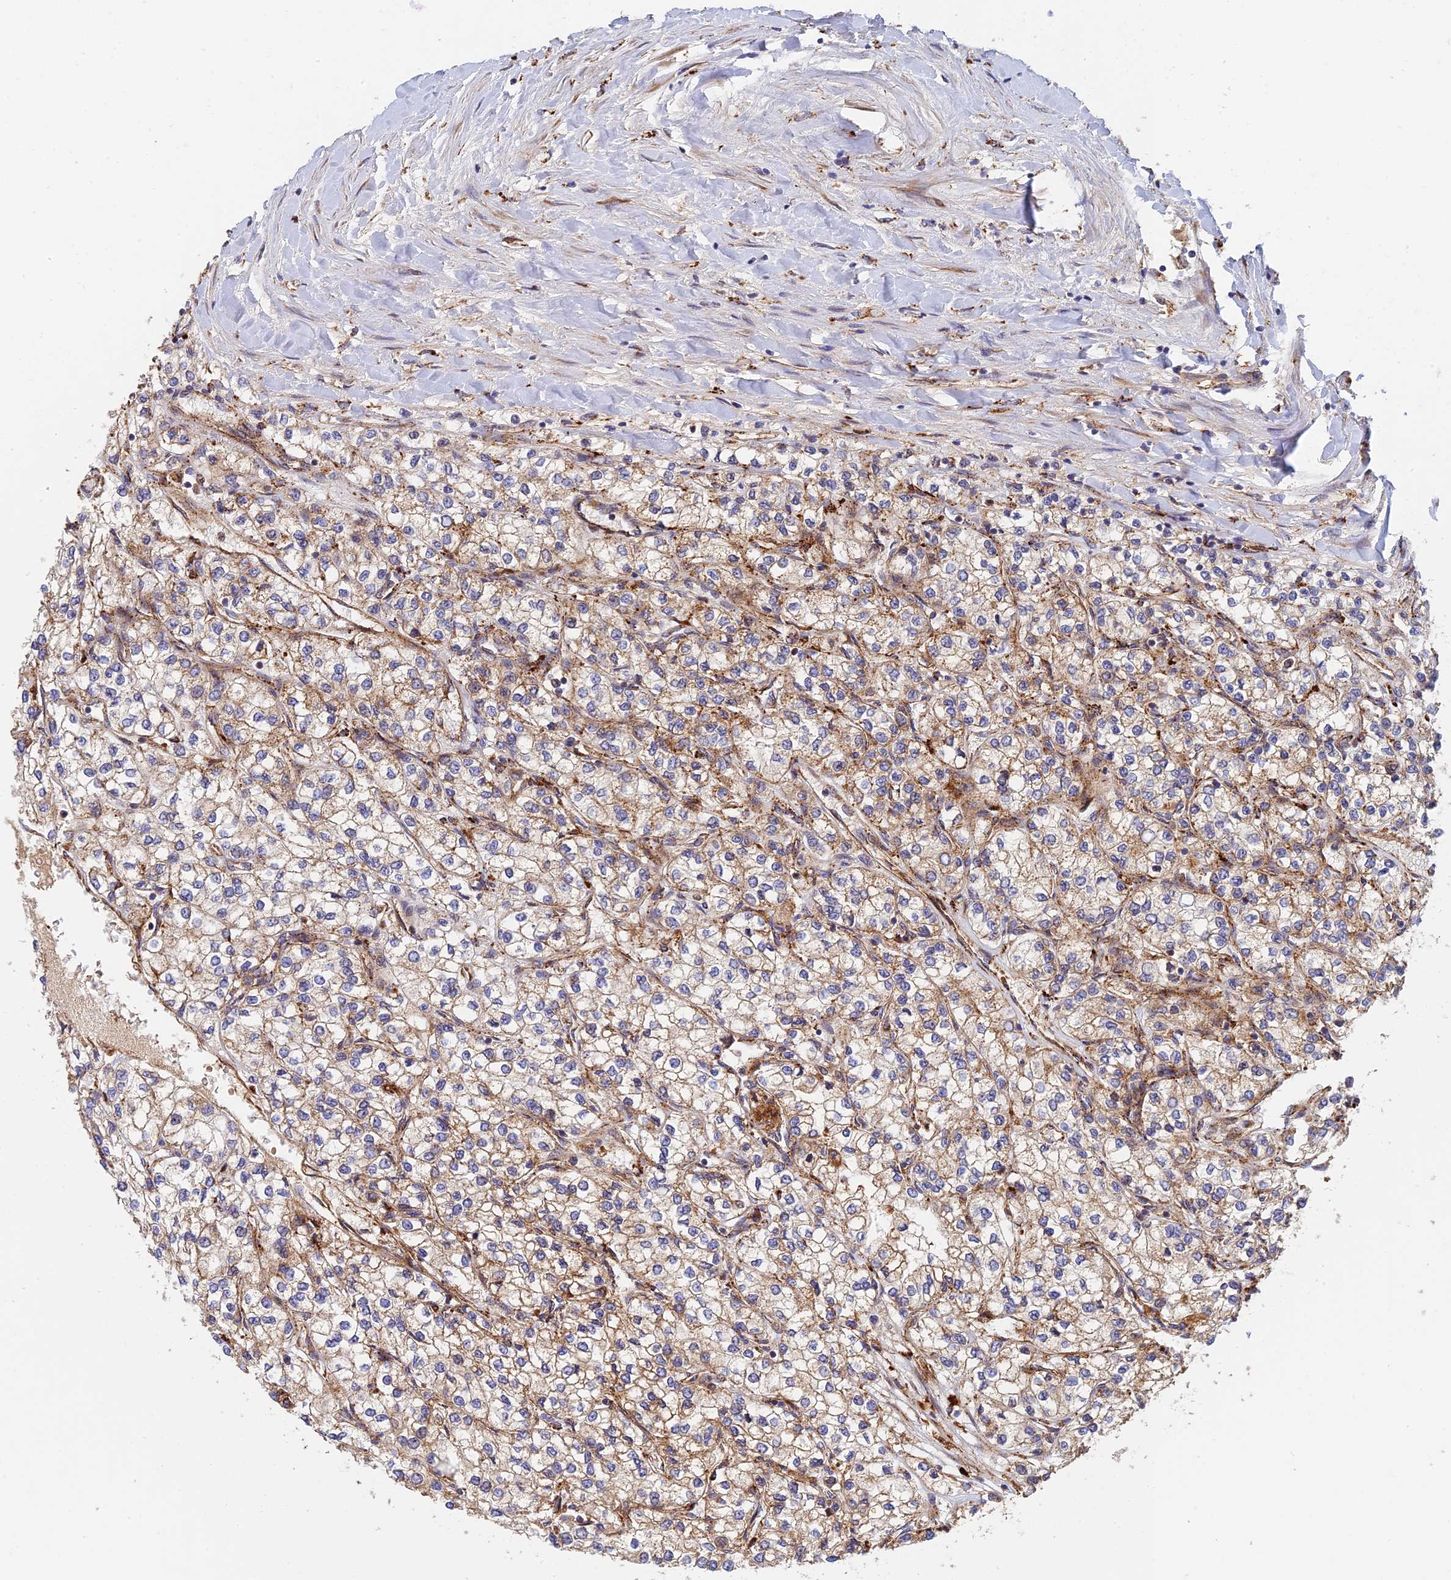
{"staining": {"intensity": "moderate", "quantity": "25%-75%", "location": "cytoplasmic/membranous"}, "tissue": "renal cancer", "cell_type": "Tumor cells", "image_type": "cancer", "snomed": [{"axis": "morphology", "description": "Adenocarcinoma, NOS"}, {"axis": "topography", "description": "Kidney"}], "caption": "The micrograph demonstrates immunohistochemical staining of renal cancer. There is moderate cytoplasmic/membranous positivity is seen in approximately 25%-75% of tumor cells.", "gene": "PPP2R3C", "patient": {"sex": "male", "age": 80}}